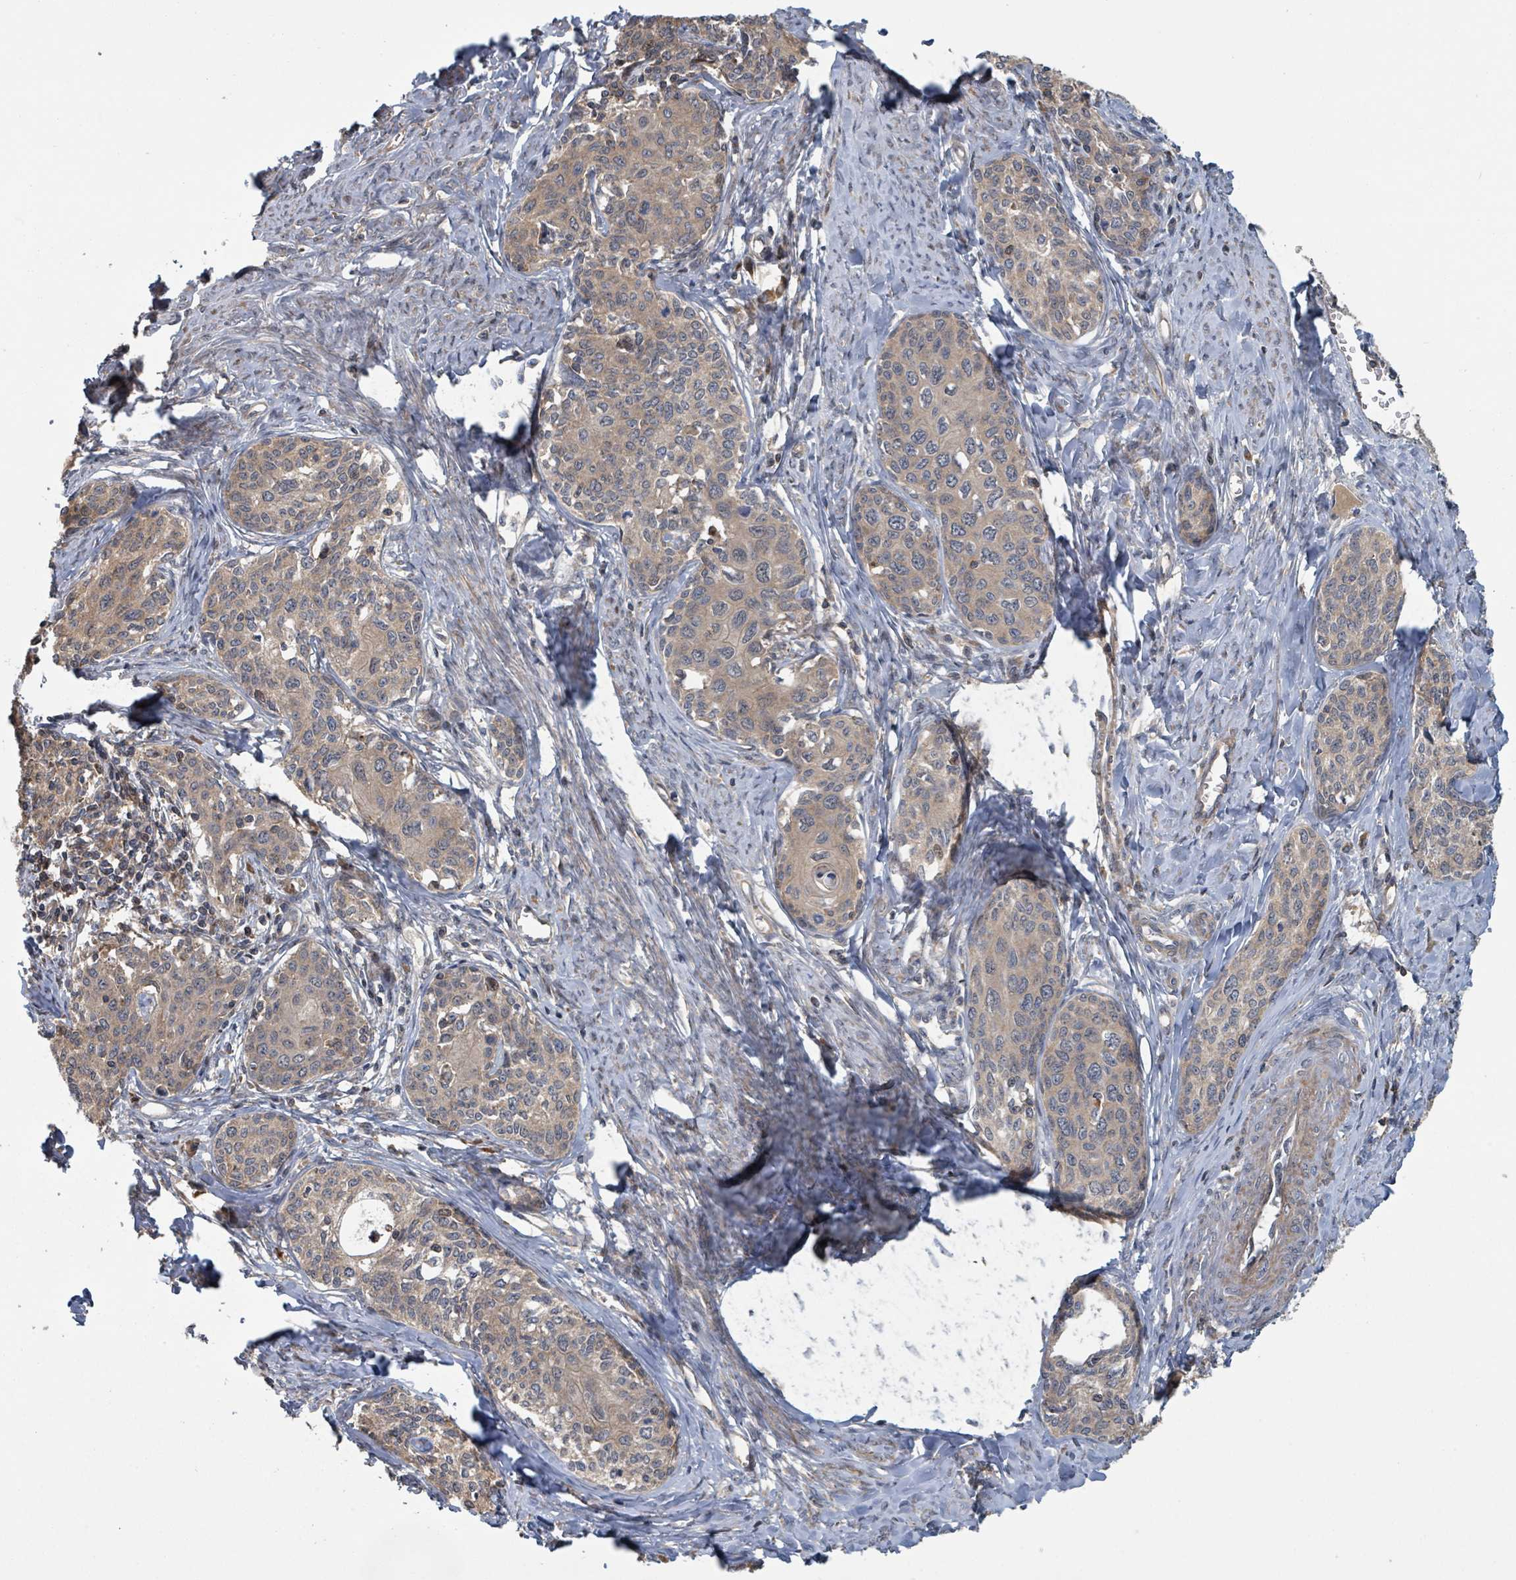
{"staining": {"intensity": "weak", "quantity": ">75%", "location": "cytoplasmic/membranous"}, "tissue": "cervical cancer", "cell_type": "Tumor cells", "image_type": "cancer", "snomed": [{"axis": "morphology", "description": "Squamous cell carcinoma, NOS"}, {"axis": "morphology", "description": "Adenocarcinoma, NOS"}, {"axis": "topography", "description": "Cervix"}], "caption": "Immunohistochemical staining of human squamous cell carcinoma (cervical) displays low levels of weak cytoplasmic/membranous expression in about >75% of tumor cells.", "gene": "DPM1", "patient": {"sex": "female", "age": 52}}